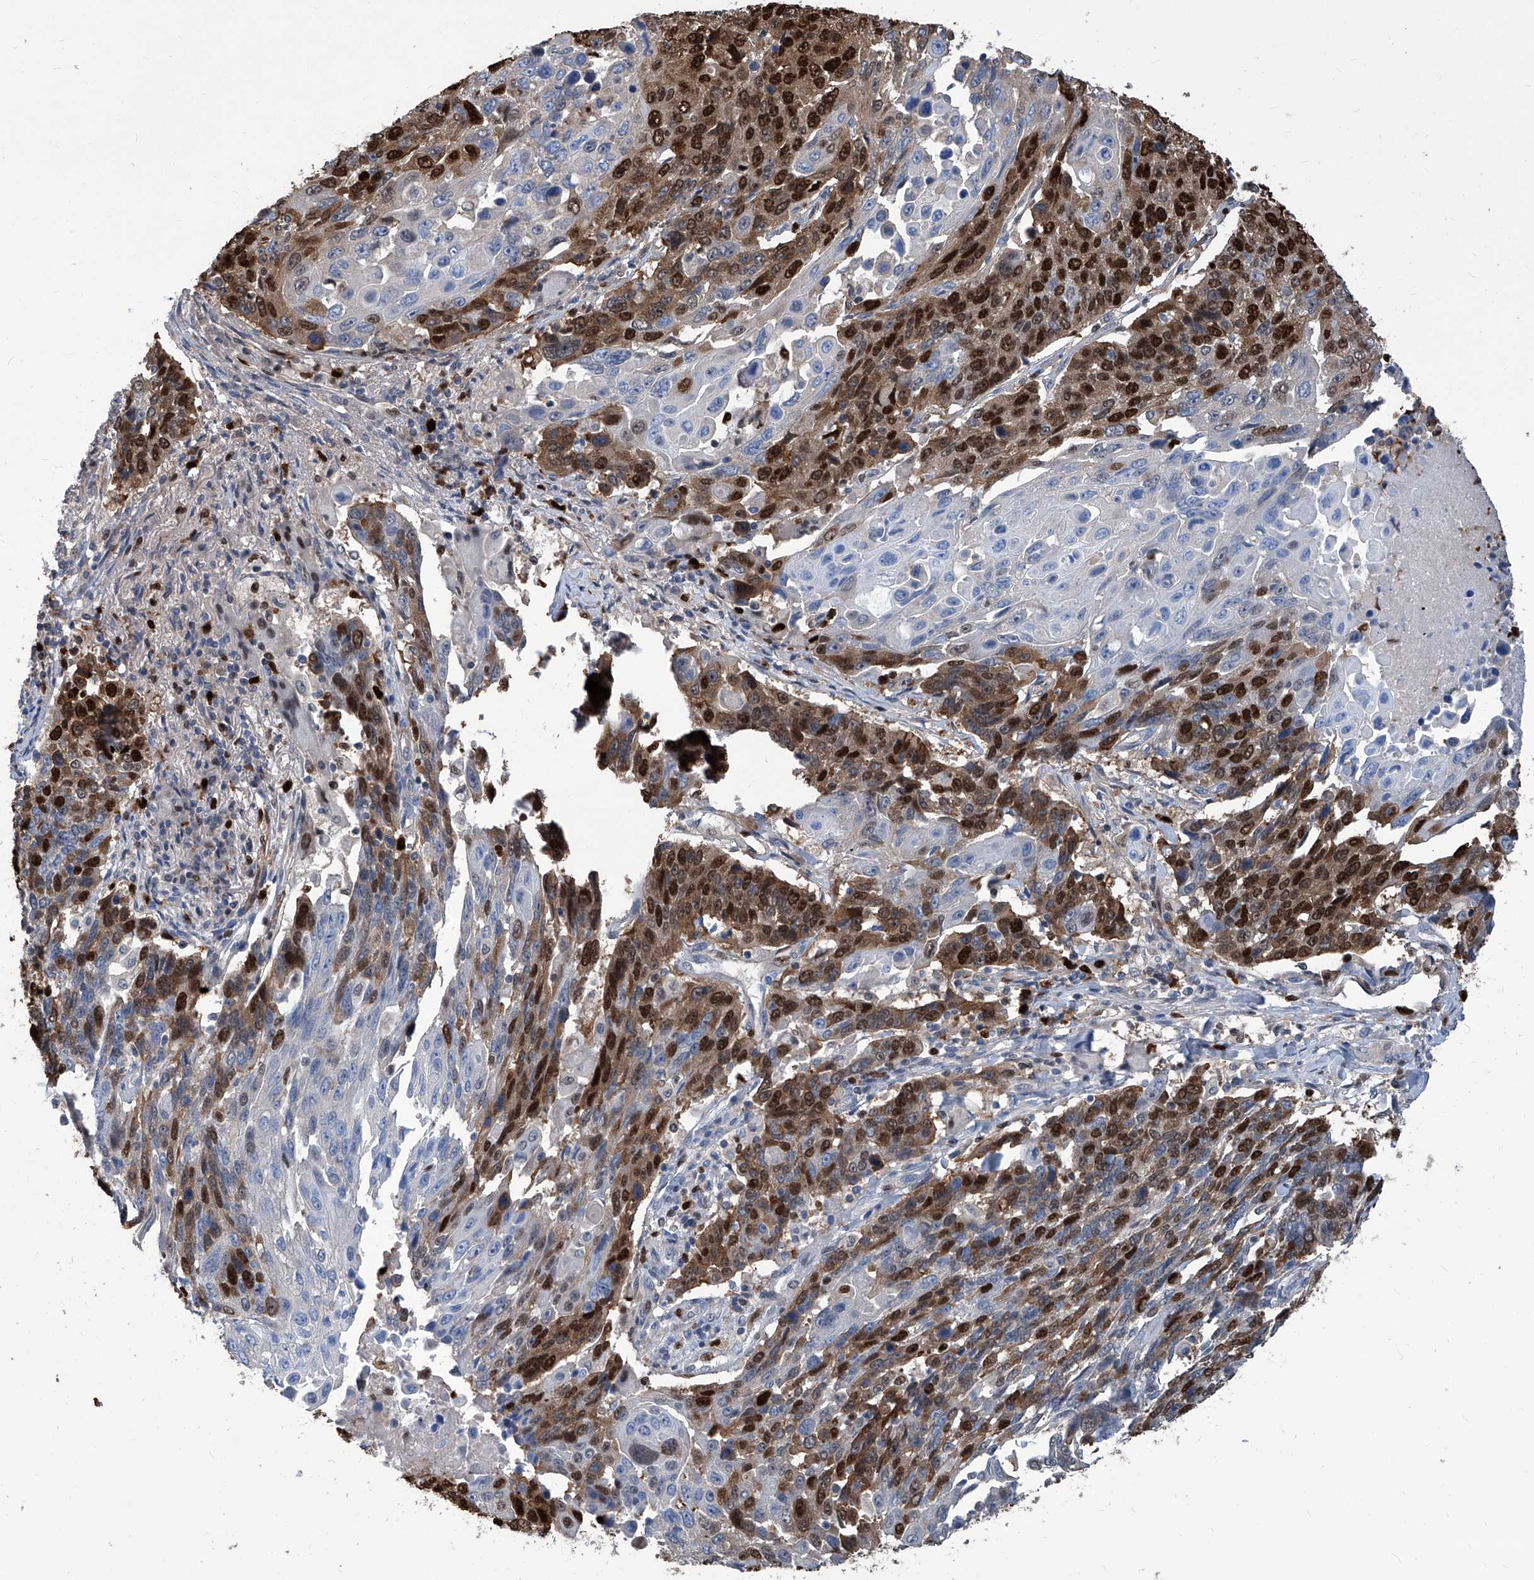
{"staining": {"intensity": "strong", "quantity": "25%-75%", "location": "cytoplasmic/membranous,nuclear"}, "tissue": "lung cancer", "cell_type": "Tumor cells", "image_type": "cancer", "snomed": [{"axis": "morphology", "description": "Squamous cell carcinoma, NOS"}, {"axis": "topography", "description": "Lung"}], "caption": "The image exhibits immunohistochemical staining of lung cancer. There is strong cytoplasmic/membranous and nuclear staining is appreciated in approximately 25%-75% of tumor cells.", "gene": "PCNA", "patient": {"sex": "male", "age": 66}}